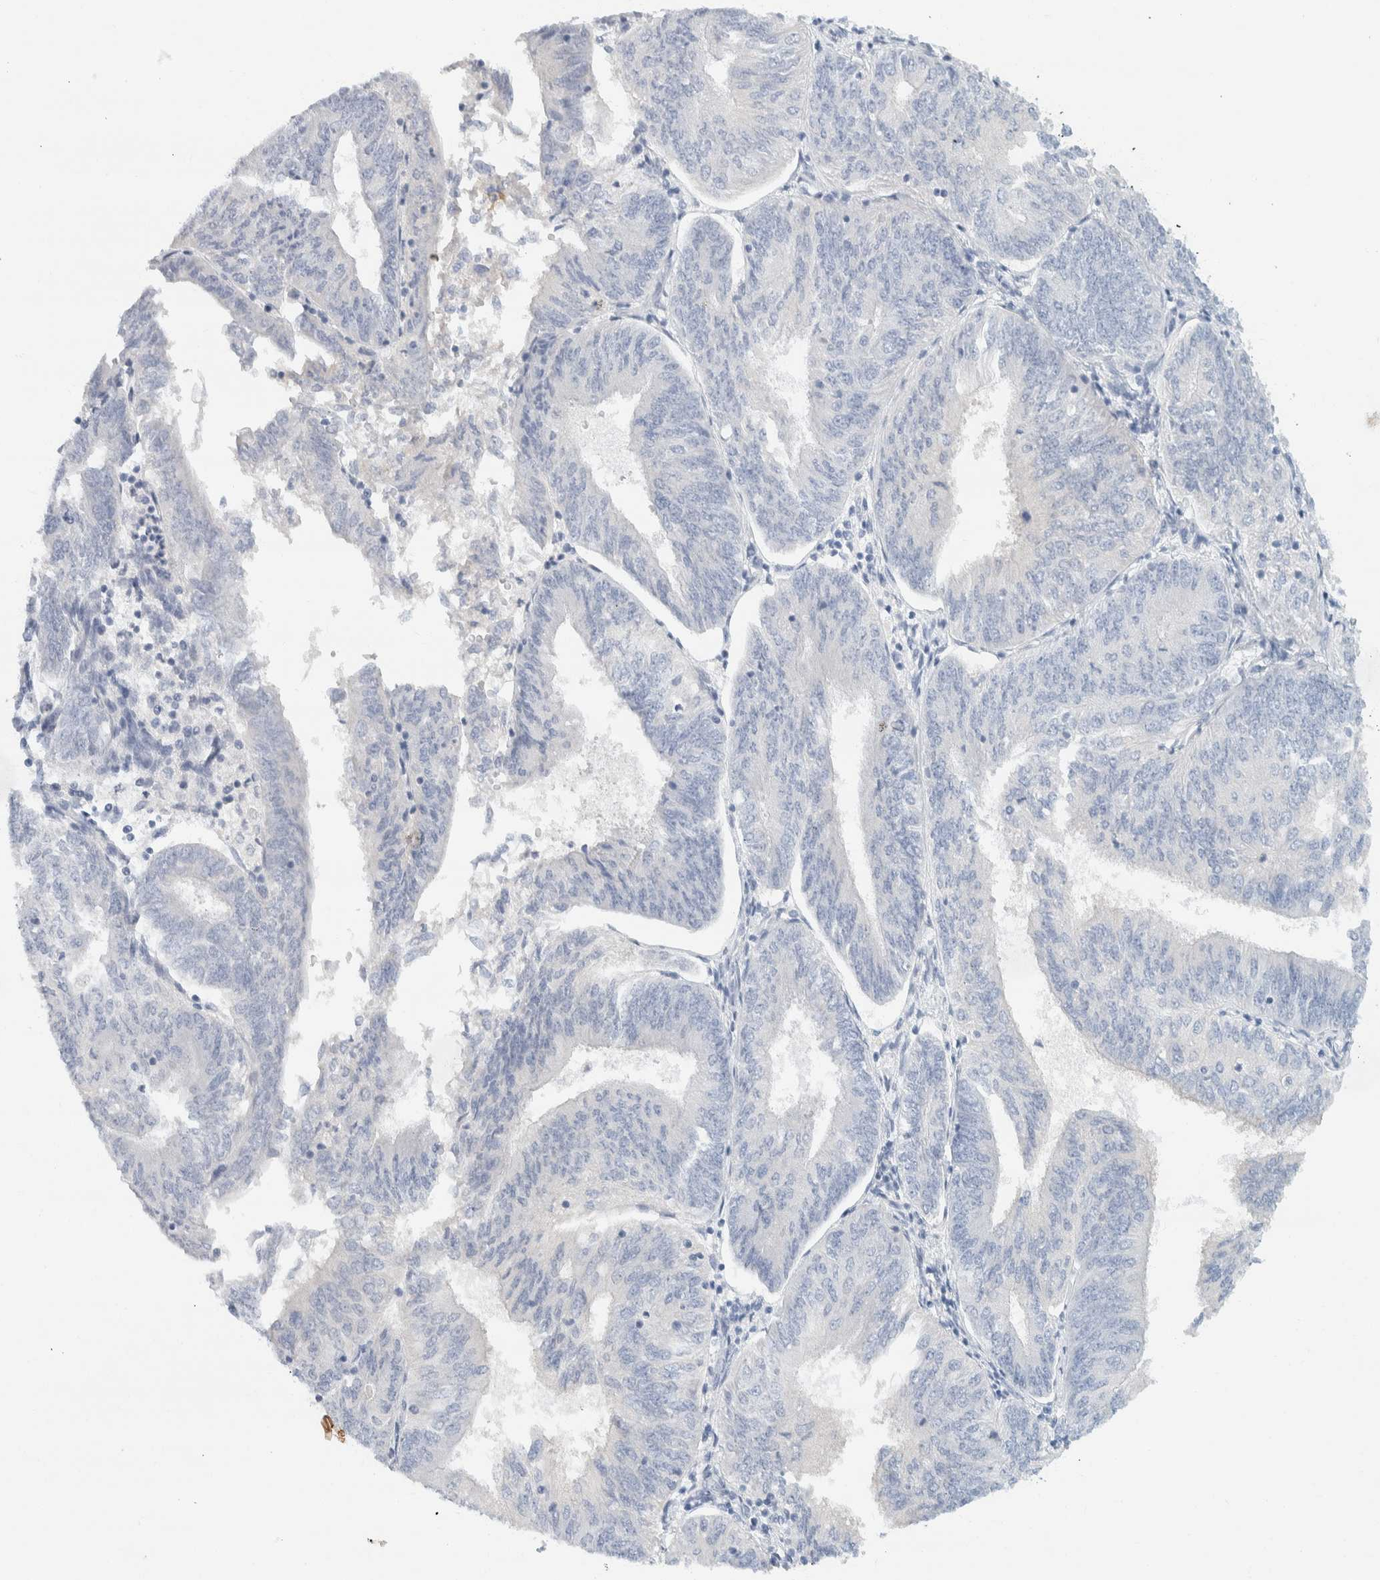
{"staining": {"intensity": "negative", "quantity": "none", "location": "none"}, "tissue": "endometrial cancer", "cell_type": "Tumor cells", "image_type": "cancer", "snomed": [{"axis": "morphology", "description": "Adenocarcinoma, NOS"}, {"axis": "topography", "description": "Endometrium"}], "caption": "This micrograph is of adenocarcinoma (endometrial) stained with immunohistochemistry to label a protein in brown with the nuclei are counter-stained blue. There is no staining in tumor cells.", "gene": "ALOX12B", "patient": {"sex": "female", "age": 58}}